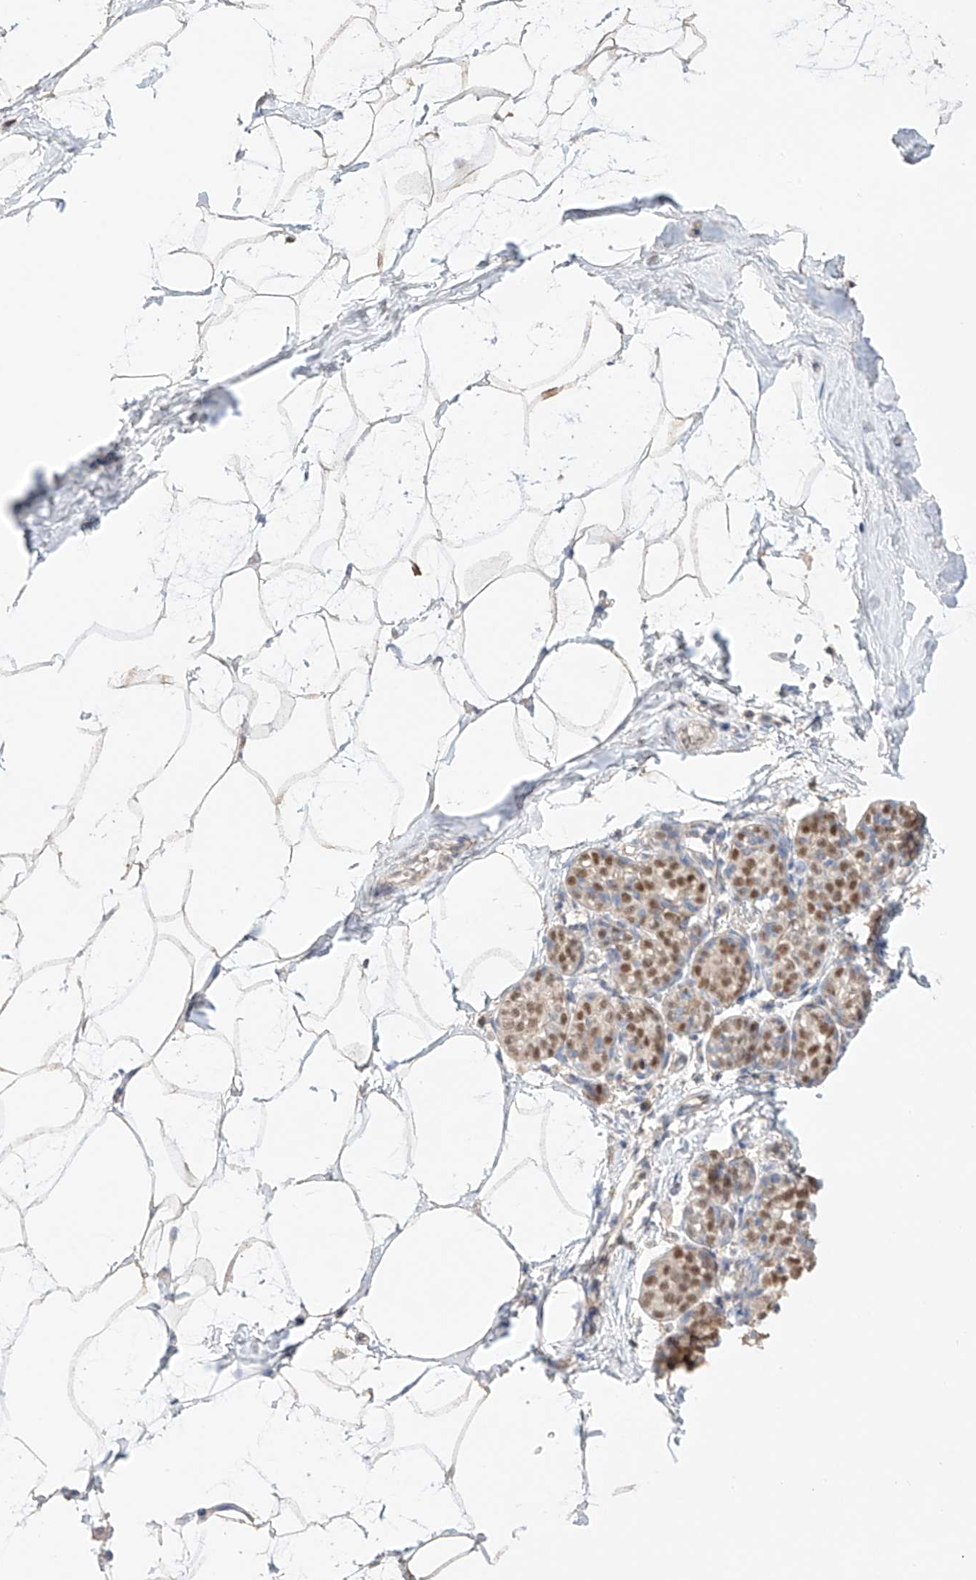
{"staining": {"intensity": "negative", "quantity": "none", "location": "none"}, "tissue": "breast", "cell_type": "Adipocytes", "image_type": "normal", "snomed": [{"axis": "morphology", "description": "Normal tissue, NOS"}, {"axis": "morphology", "description": "Lobular carcinoma"}, {"axis": "topography", "description": "Breast"}], "caption": "This is a image of immunohistochemistry (IHC) staining of benign breast, which shows no staining in adipocytes.", "gene": "APIP", "patient": {"sex": "female", "age": 62}}